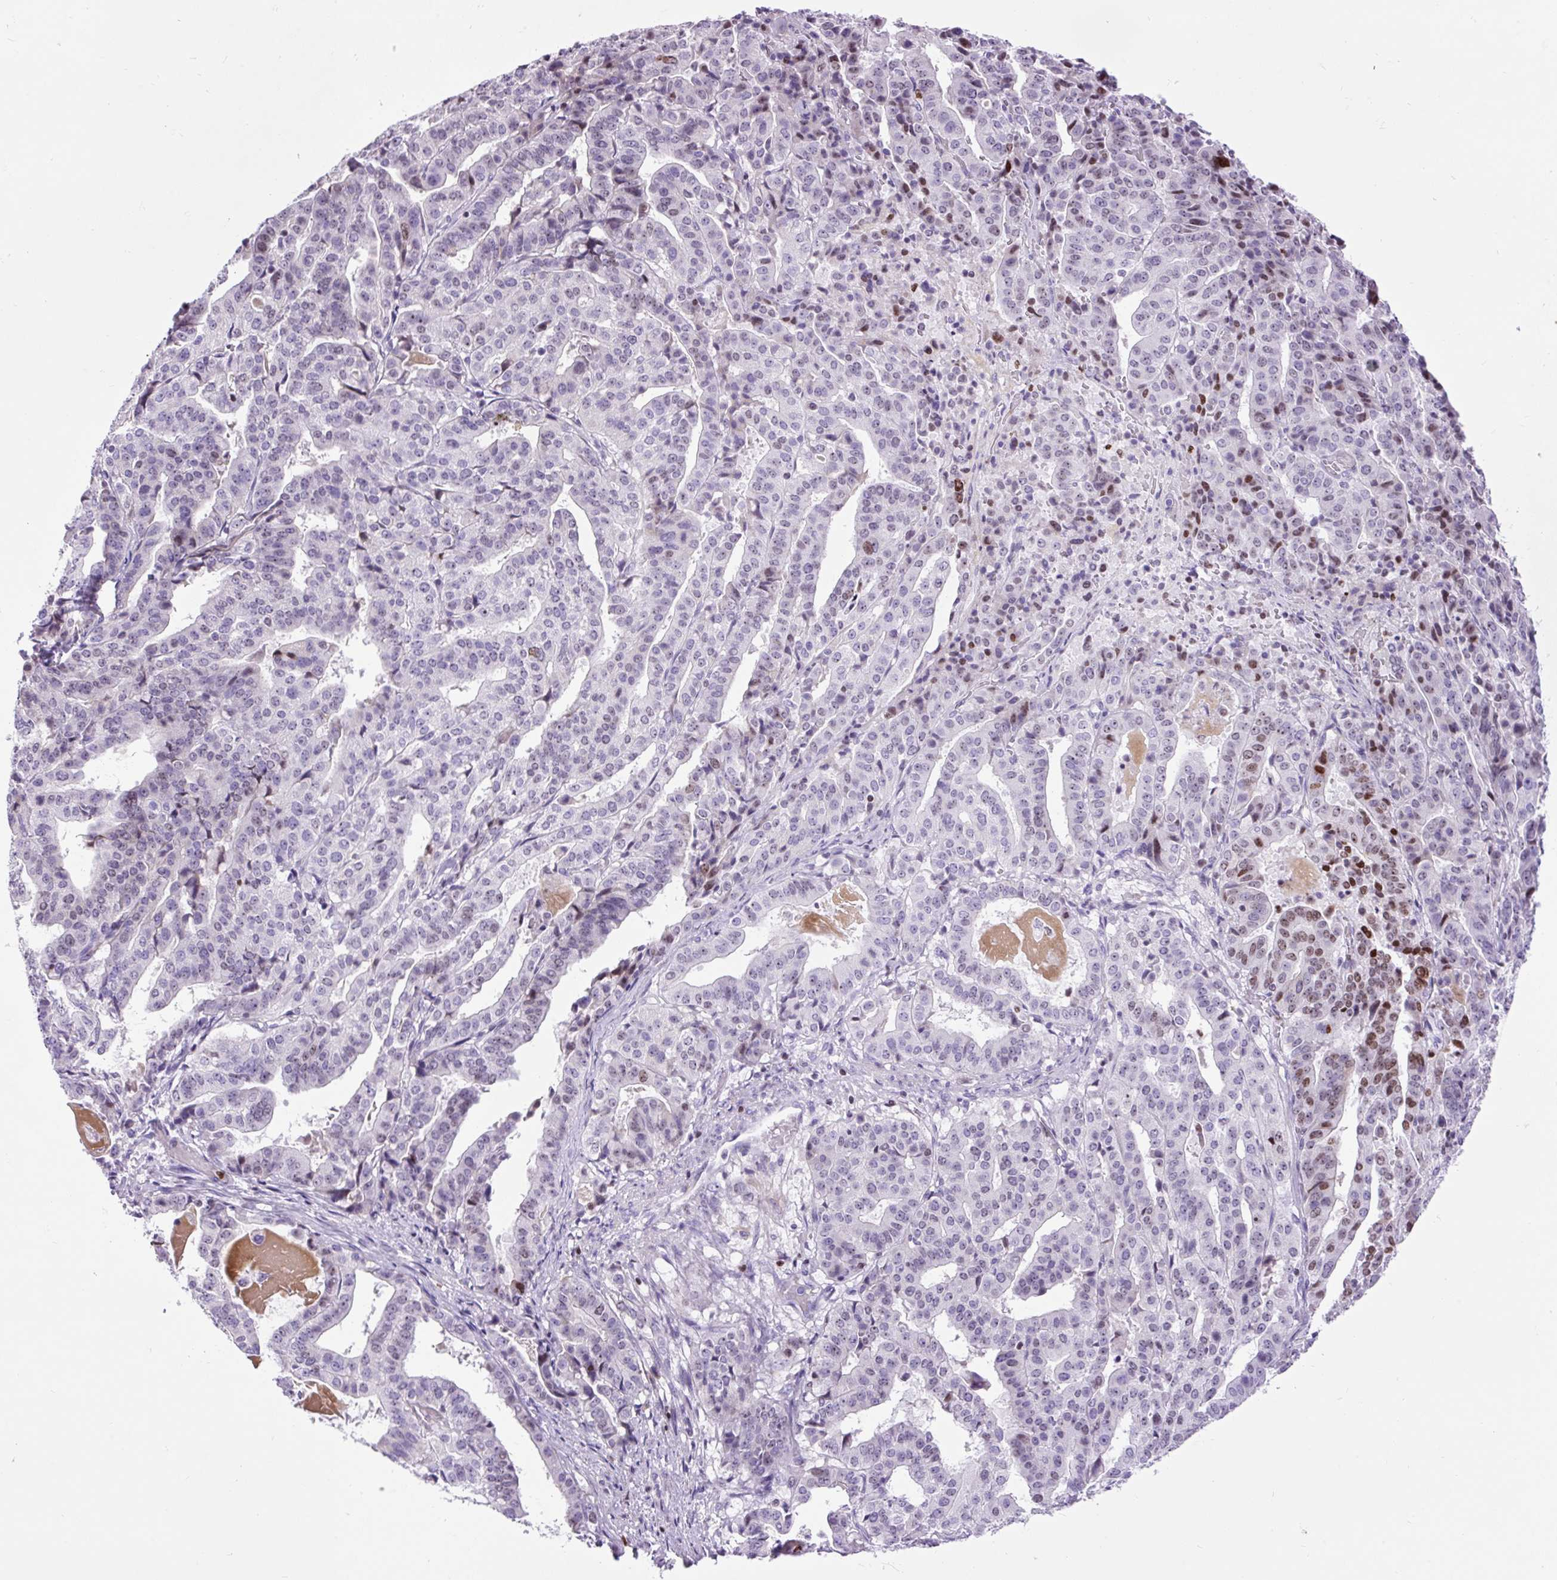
{"staining": {"intensity": "moderate", "quantity": "<25%", "location": "nuclear"}, "tissue": "stomach cancer", "cell_type": "Tumor cells", "image_type": "cancer", "snomed": [{"axis": "morphology", "description": "Adenocarcinoma, NOS"}, {"axis": "topography", "description": "Stomach"}], "caption": "There is low levels of moderate nuclear expression in tumor cells of adenocarcinoma (stomach), as demonstrated by immunohistochemical staining (brown color).", "gene": "SPC24", "patient": {"sex": "male", "age": 48}}